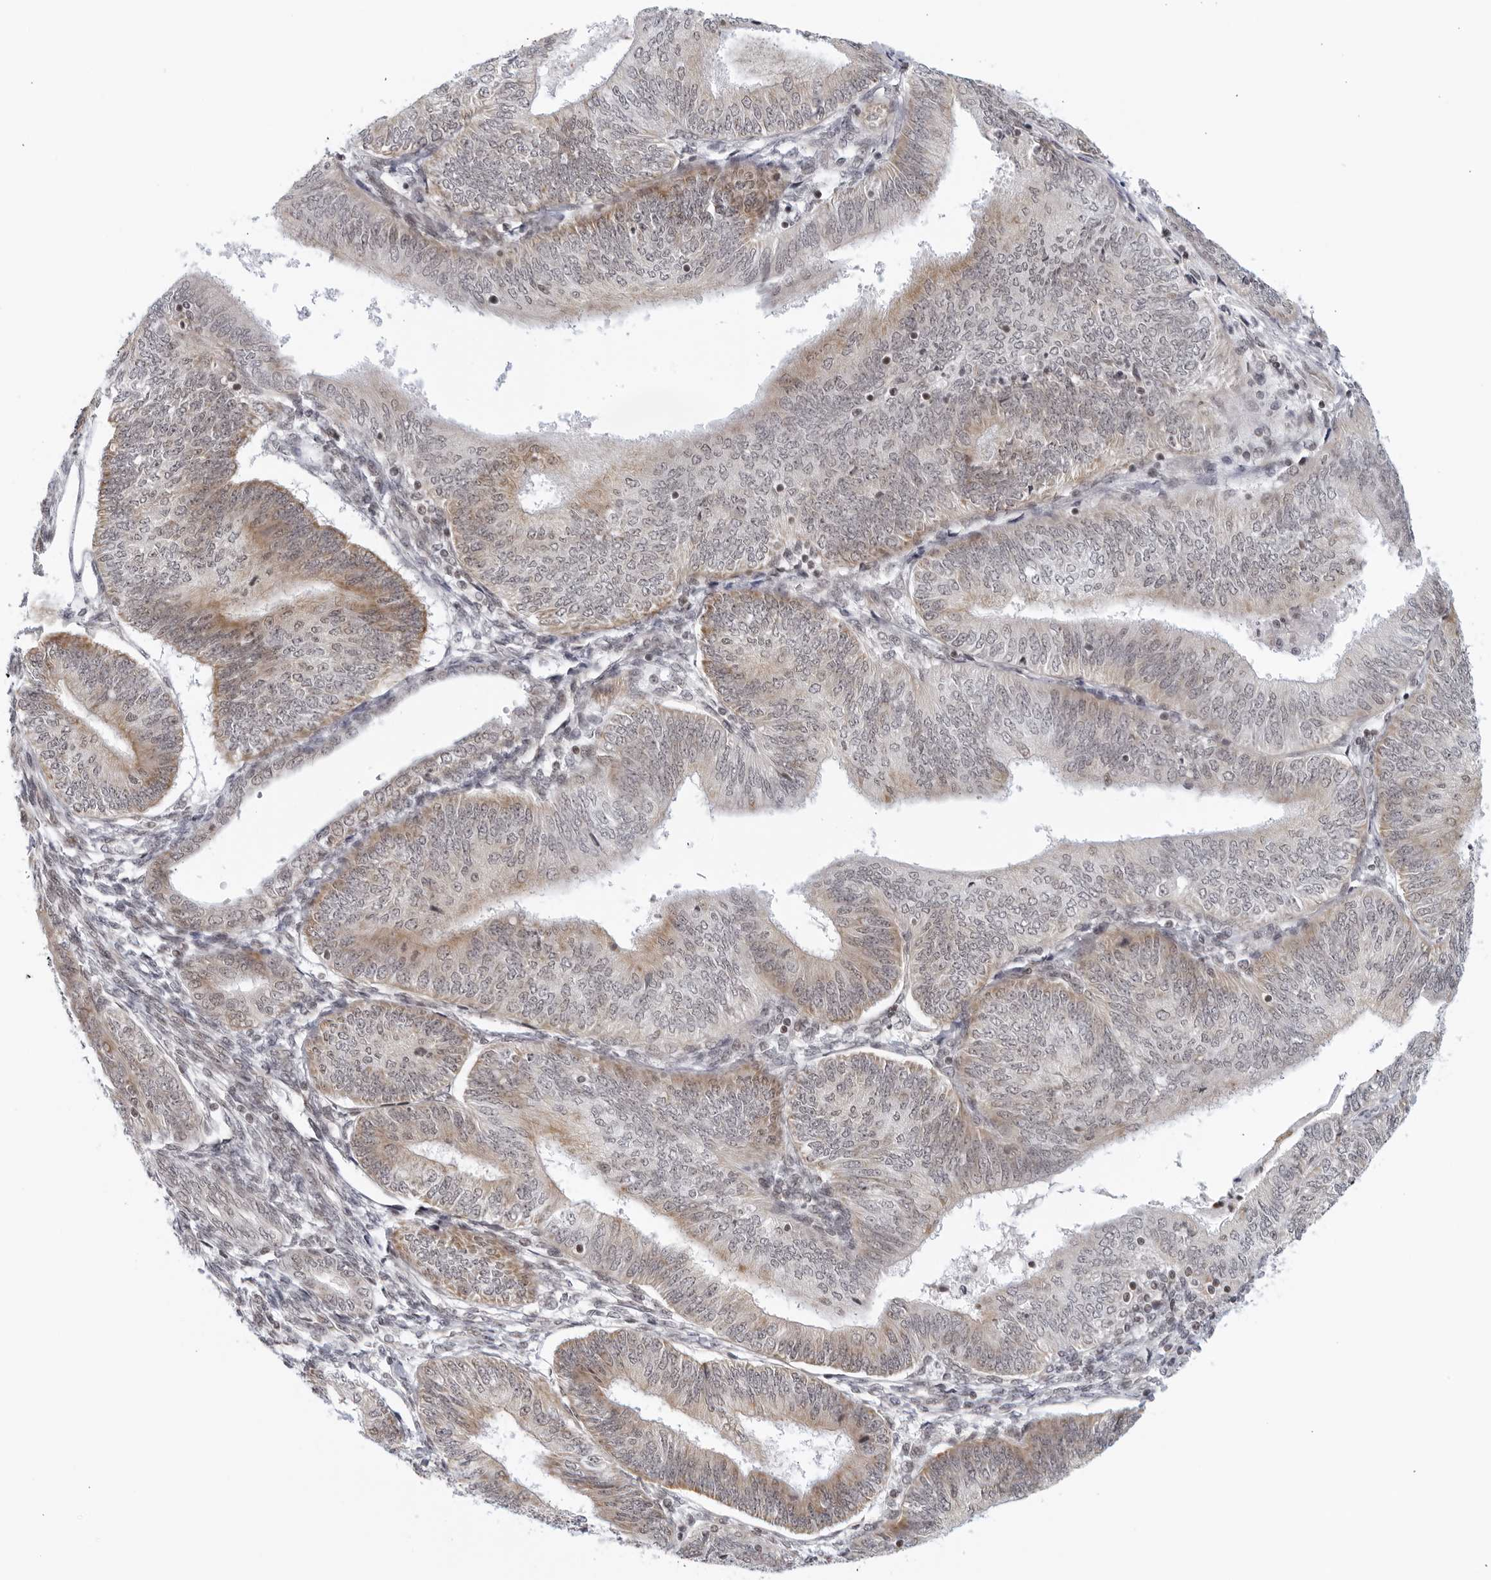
{"staining": {"intensity": "weak", "quantity": "<25%", "location": "cytoplasmic/membranous"}, "tissue": "endometrial cancer", "cell_type": "Tumor cells", "image_type": "cancer", "snomed": [{"axis": "morphology", "description": "Adenocarcinoma, NOS"}, {"axis": "topography", "description": "Endometrium"}], "caption": "IHC photomicrograph of neoplastic tissue: human endometrial cancer stained with DAB (3,3'-diaminobenzidine) shows no significant protein expression in tumor cells. The staining is performed using DAB (3,3'-diaminobenzidine) brown chromogen with nuclei counter-stained in using hematoxylin.", "gene": "RAB11FIP3", "patient": {"sex": "female", "age": 58}}